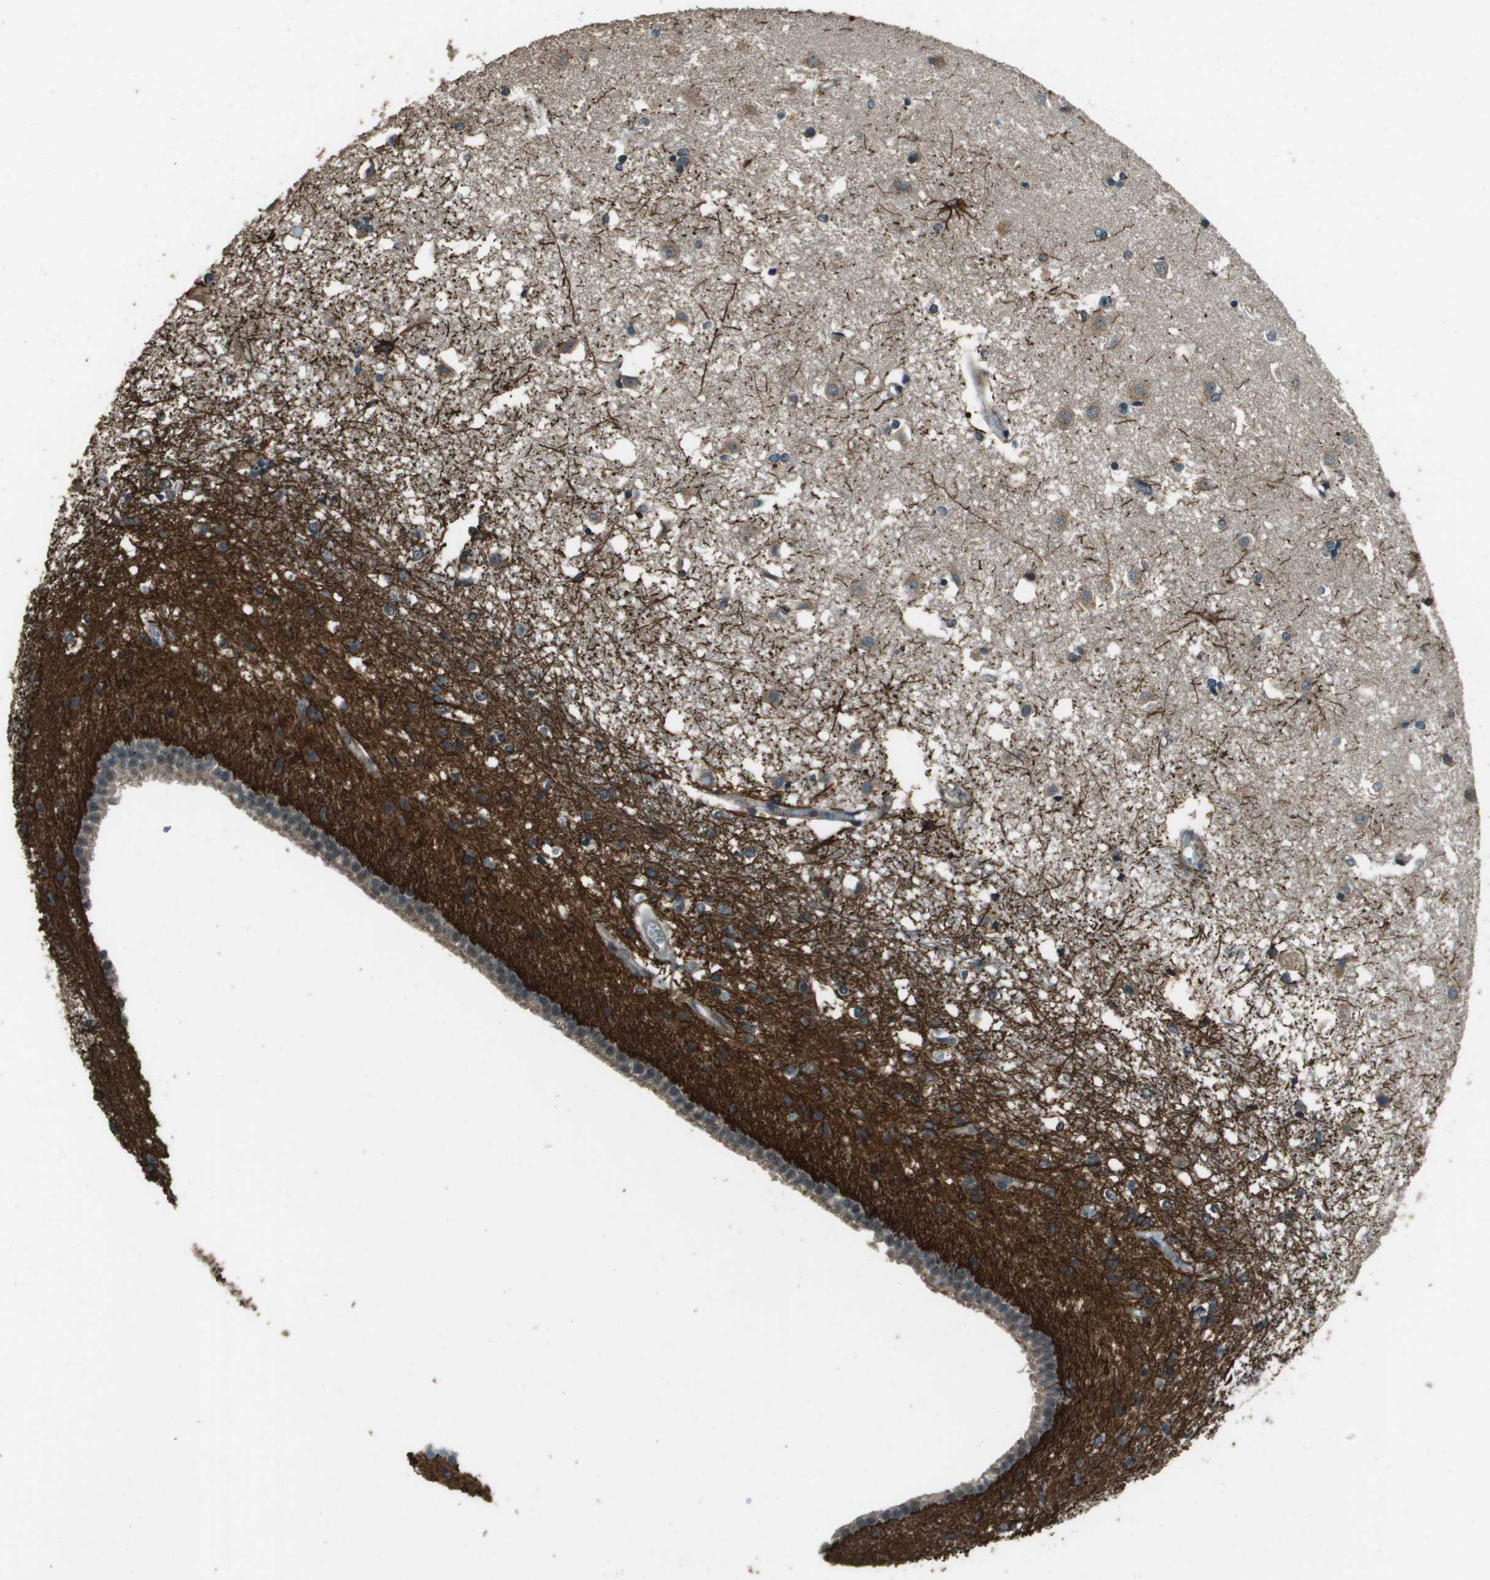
{"staining": {"intensity": "moderate", "quantity": "<25%", "location": "cytoplasmic/membranous"}, "tissue": "caudate", "cell_type": "Glial cells", "image_type": "normal", "snomed": [{"axis": "morphology", "description": "Normal tissue, NOS"}, {"axis": "topography", "description": "Lateral ventricle wall"}], "caption": "This micrograph displays immunohistochemistry (IHC) staining of normal caudate, with low moderate cytoplasmic/membranous expression in about <25% of glial cells.", "gene": "SDC3", "patient": {"sex": "male", "age": 45}}